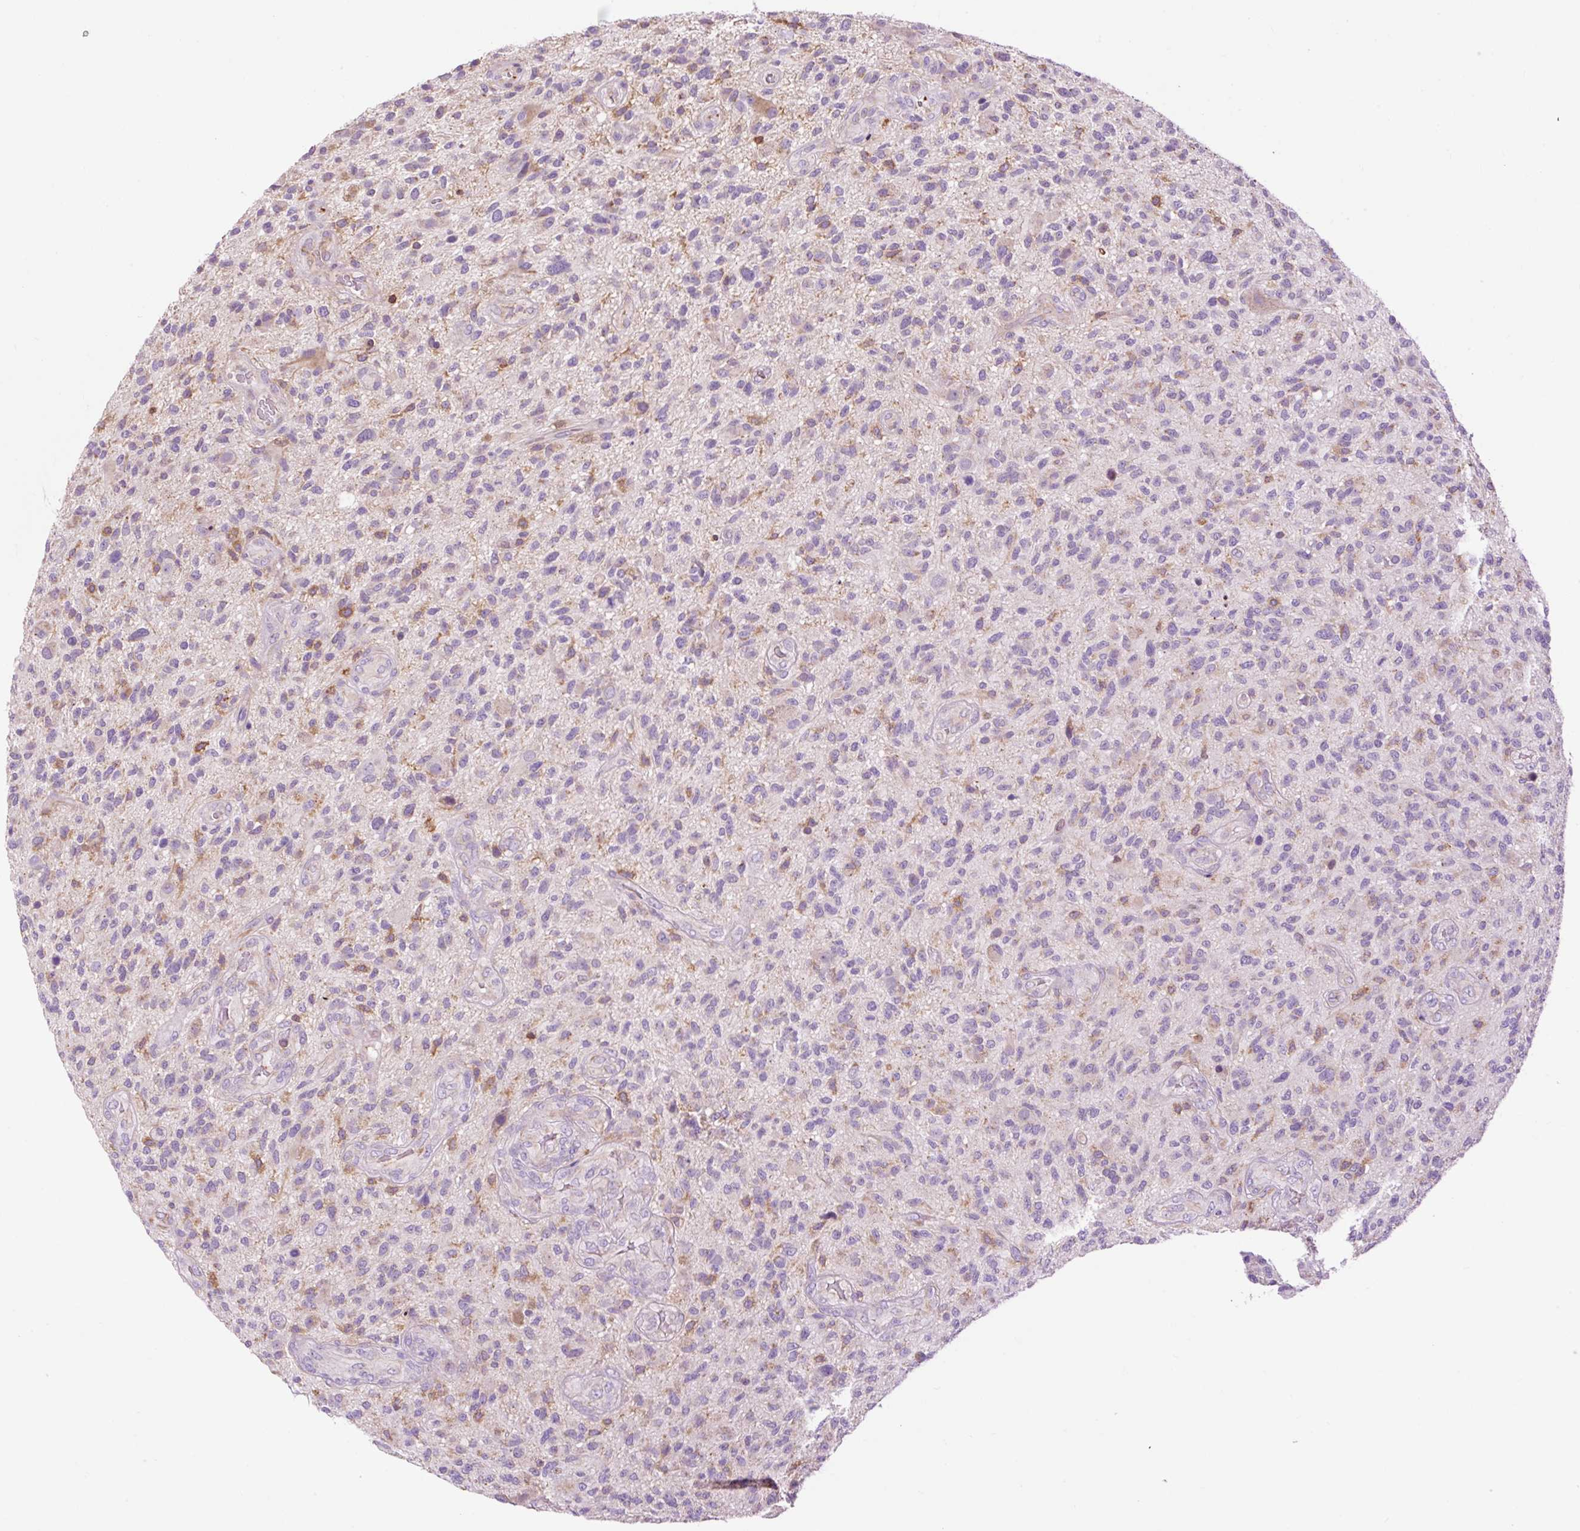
{"staining": {"intensity": "weak", "quantity": "<25%", "location": "cytoplasmic/membranous"}, "tissue": "glioma", "cell_type": "Tumor cells", "image_type": "cancer", "snomed": [{"axis": "morphology", "description": "Glioma, malignant, High grade"}, {"axis": "topography", "description": "Brain"}], "caption": "DAB (3,3'-diaminobenzidine) immunohistochemical staining of glioma displays no significant positivity in tumor cells.", "gene": "CD83", "patient": {"sex": "male", "age": 47}}